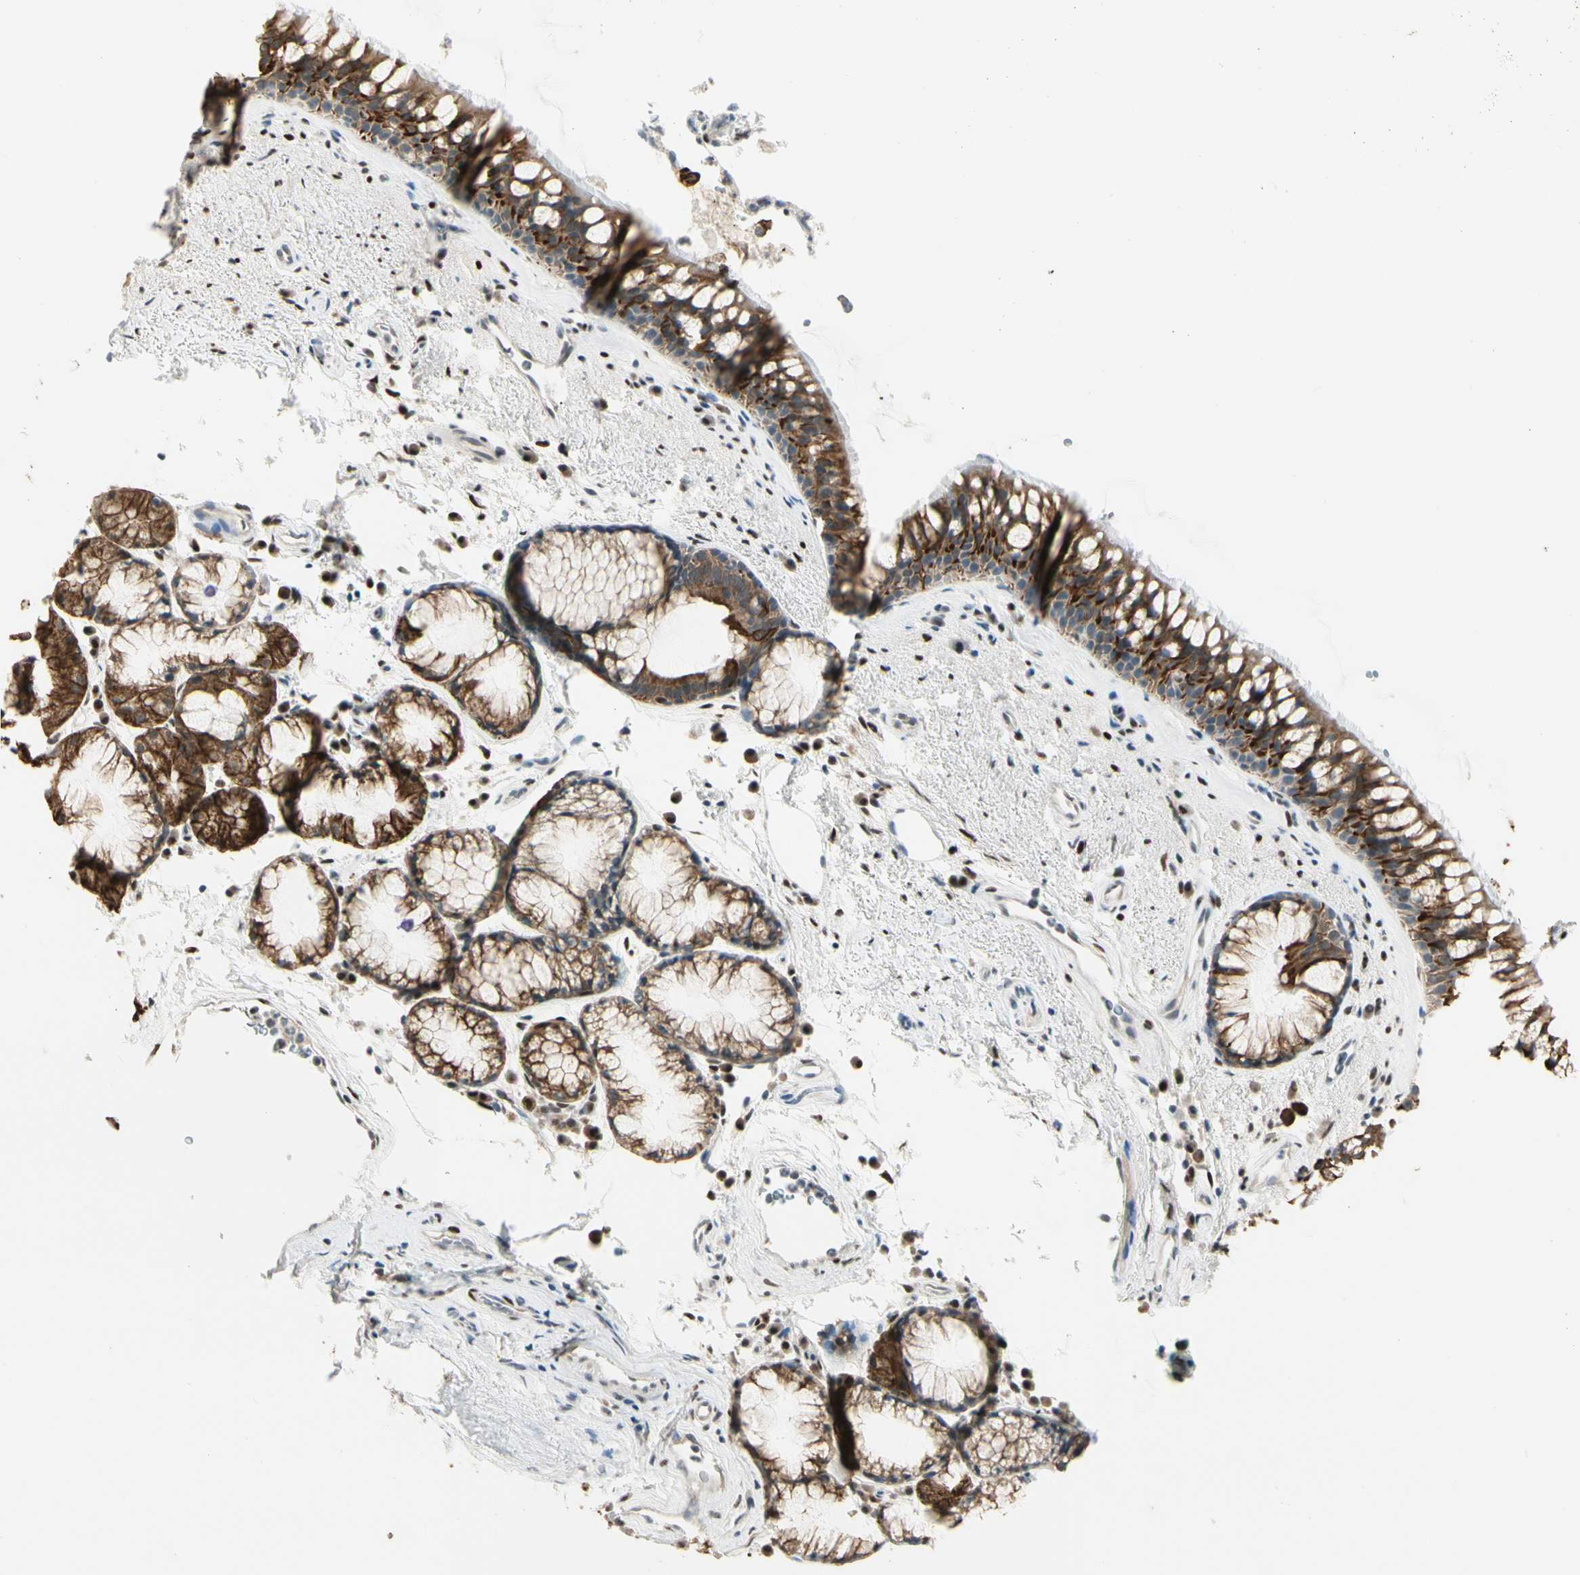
{"staining": {"intensity": "strong", "quantity": ">75%", "location": "cytoplasmic/membranous"}, "tissue": "bronchus", "cell_type": "Respiratory epithelial cells", "image_type": "normal", "snomed": [{"axis": "morphology", "description": "Normal tissue, NOS"}, {"axis": "topography", "description": "Bronchus"}], "caption": "Normal bronchus was stained to show a protein in brown. There is high levels of strong cytoplasmic/membranous positivity in approximately >75% of respiratory epithelial cells.", "gene": "ATXN1", "patient": {"sex": "female", "age": 54}}